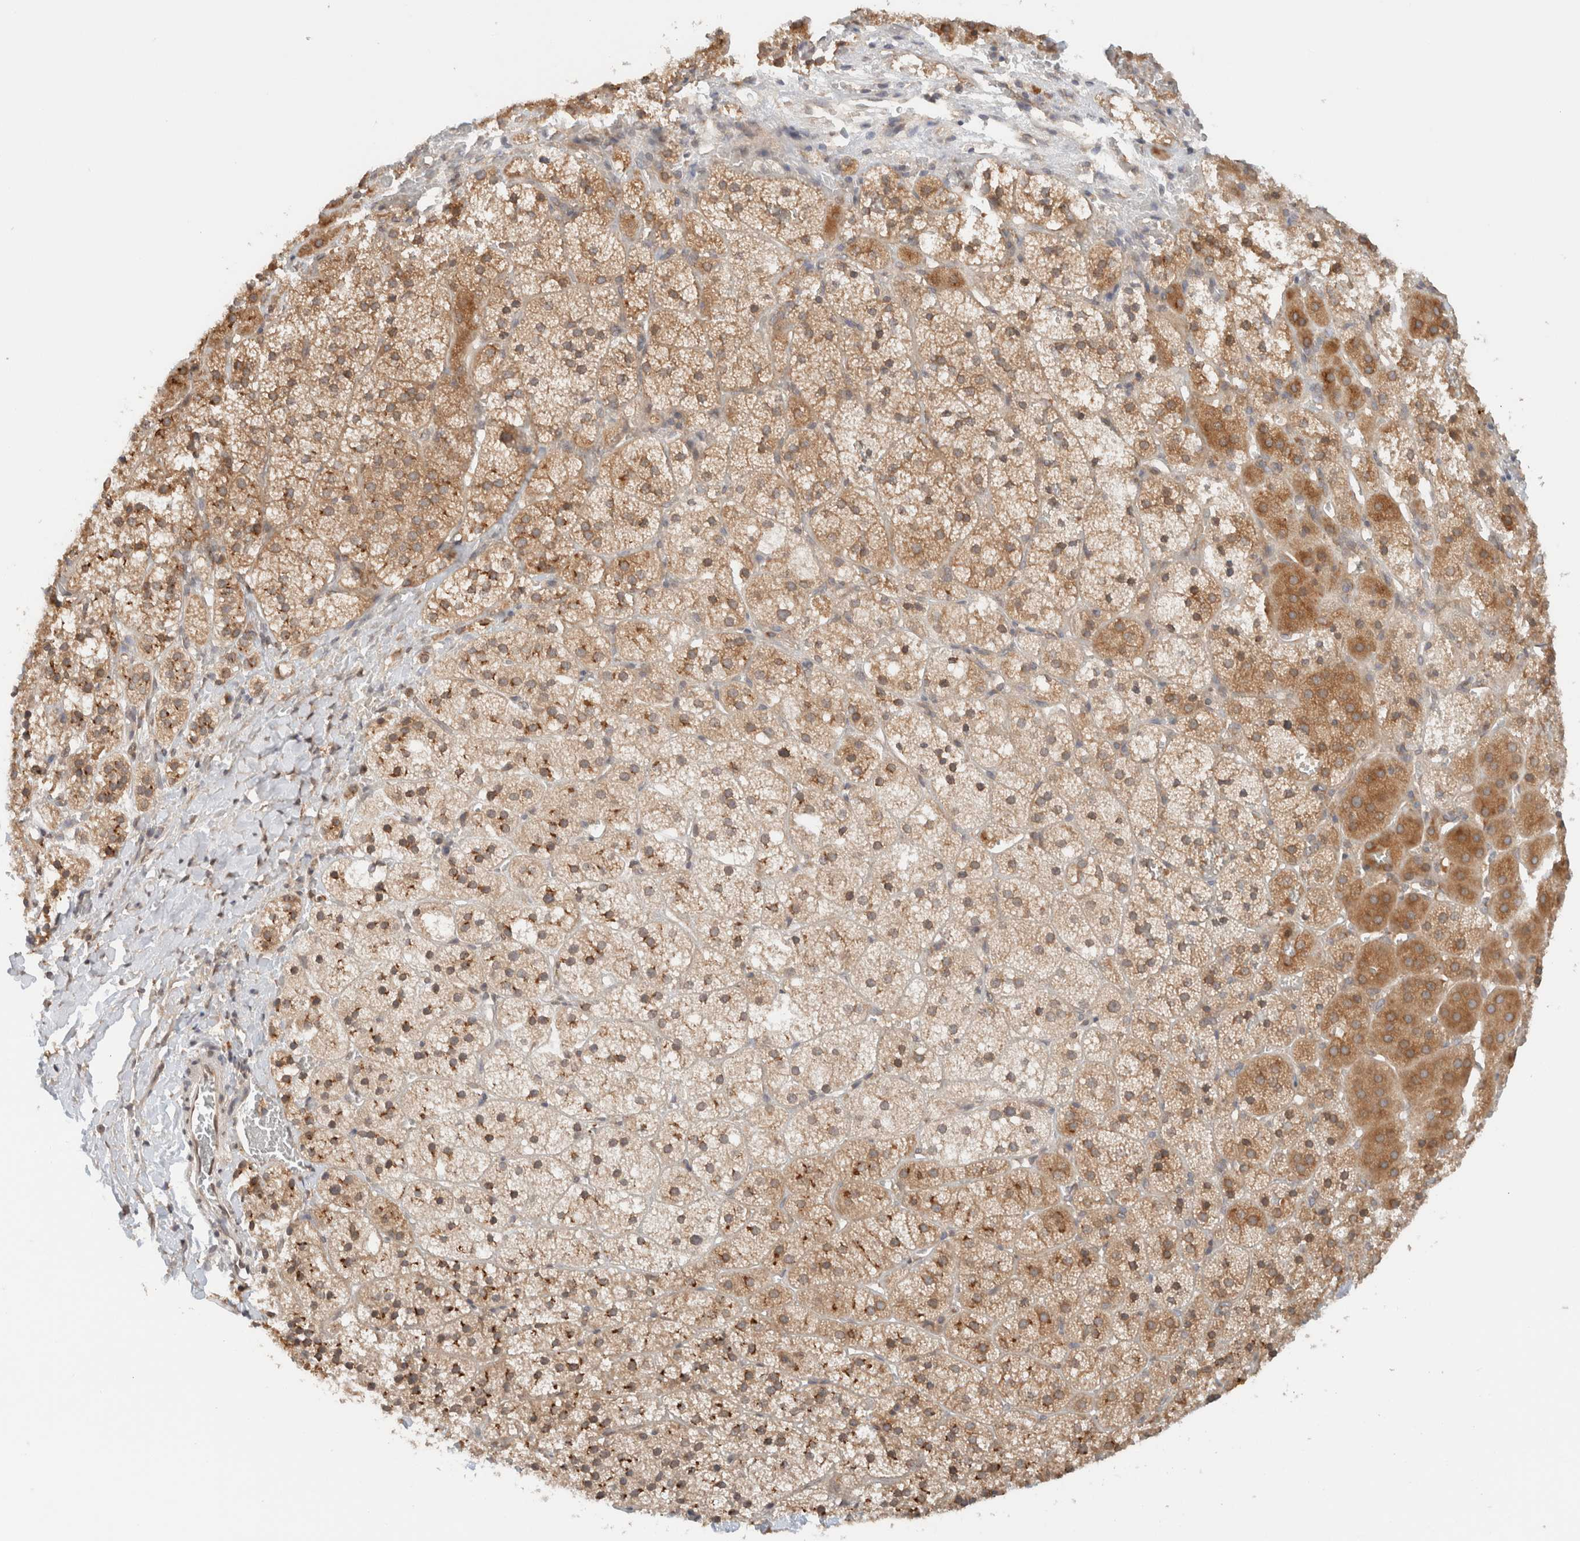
{"staining": {"intensity": "moderate", "quantity": ">75%", "location": "cytoplasmic/membranous"}, "tissue": "adrenal gland", "cell_type": "Glandular cells", "image_type": "normal", "snomed": [{"axis": "morphology", "description": "Normal tissue, NOS"}, {"axis": "topography", "description": "Adrenal gland"}], "caption": "Immunohistochemistry (IHC) photomicrograph of benign adrenal gland: human adrenal gland stained using immunohistochemistry (IHC) exhibits medium levels of moderate protein expression localized specifically in the cytoplasmic/membranous of glandular cells, appearing as a cytoplasmic/membranous brown color.", "gene": "ARFGEF2", "patient": {"sex": "female", "age": 44}}